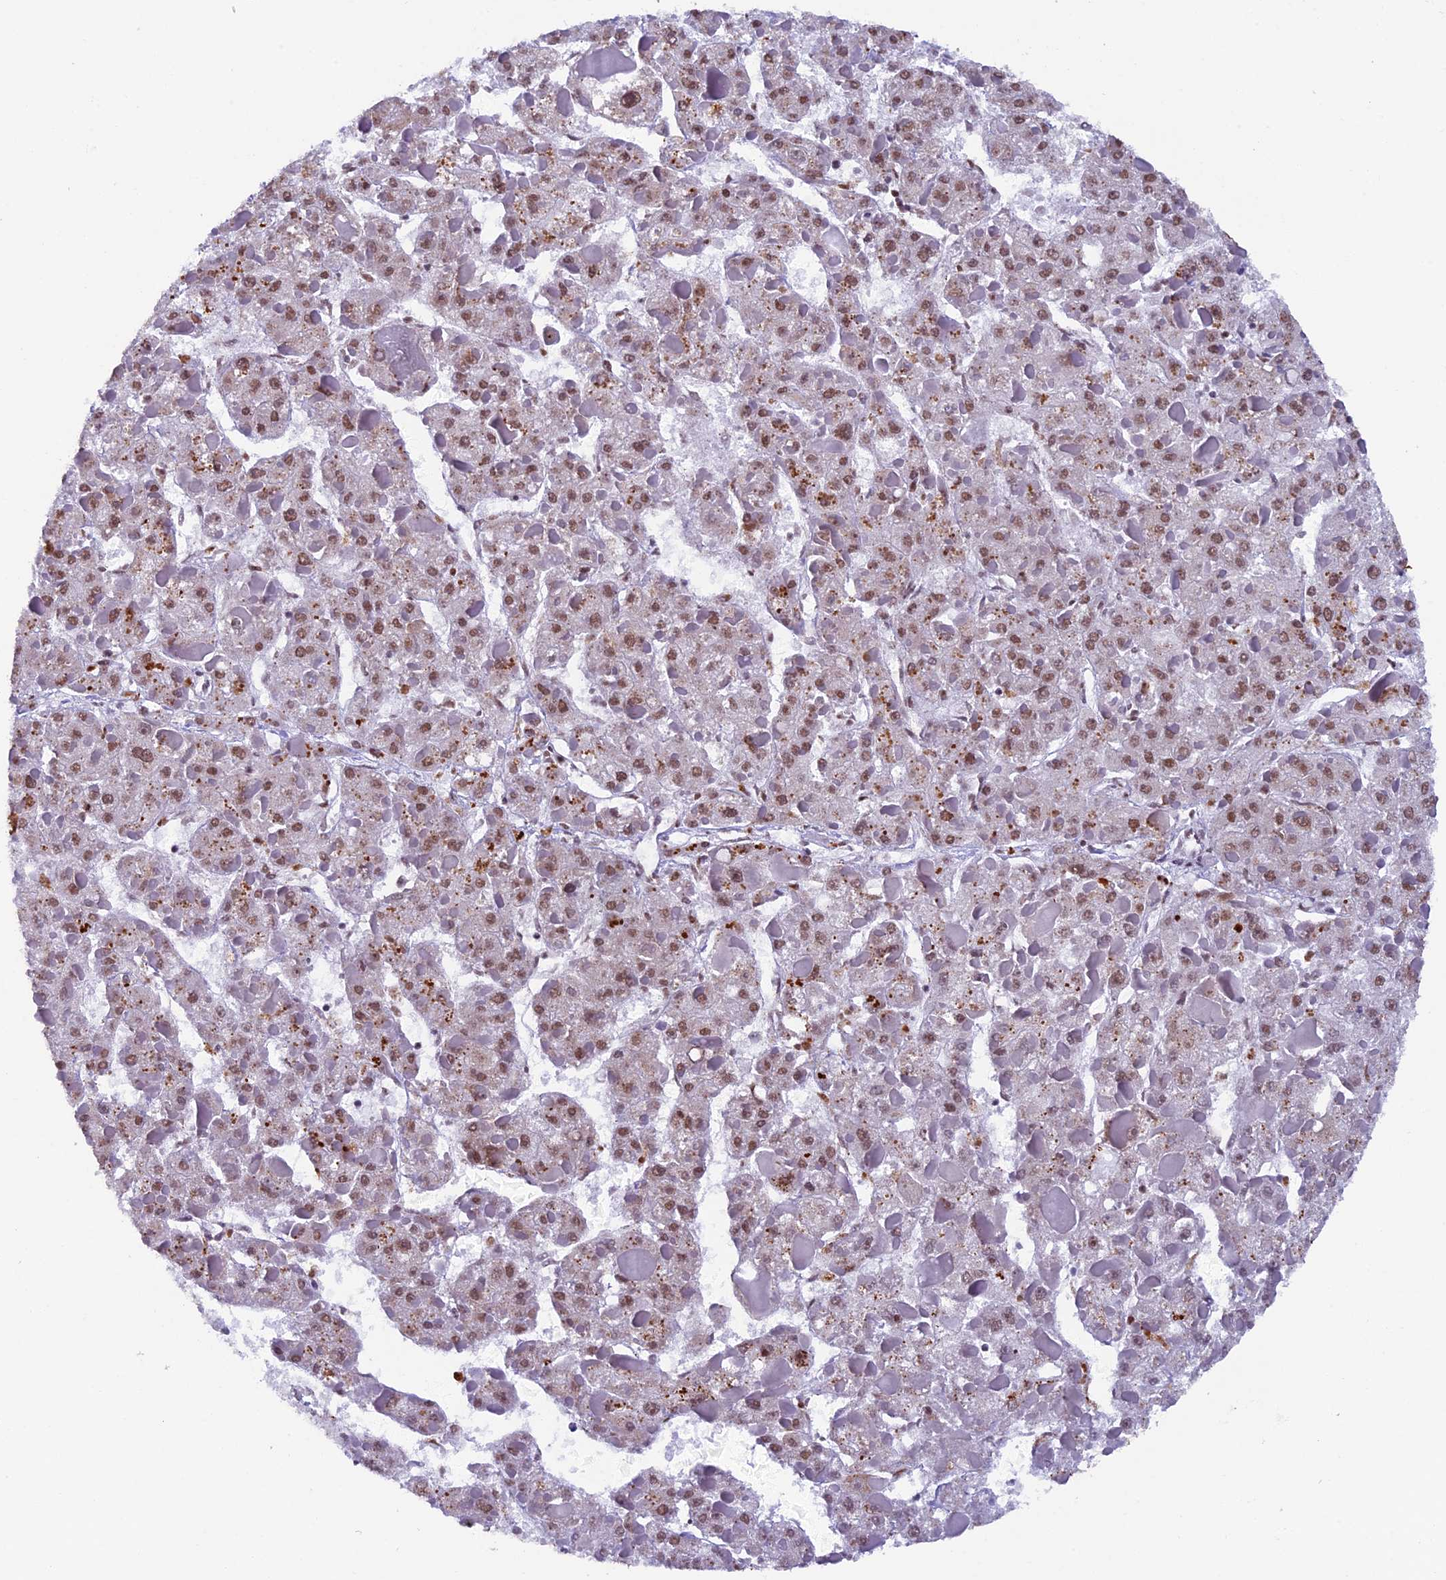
{"staining": {"intensity": "weak", "quantity": ">75%", "location": "cytoplasmic/membranous,nuclear"}, "tissue": "liver cancer", "cell_type": "Tumor cells", "image_type": "cancer", "snomed": [{"axis": "morphology", "description": "Carcinoma, Hepatocellular, NOS"}, {"axis": "topography", "description": "Liver"}], "caption": "Immunohistochemical staining of liver cancer demonstrates low levels of weak cytoplasmic/membranous and nuclear protein expression in approximately >75% of tumor cells.", "gene": "TFAM", "patient": {"sex": "female", "age": 73}}